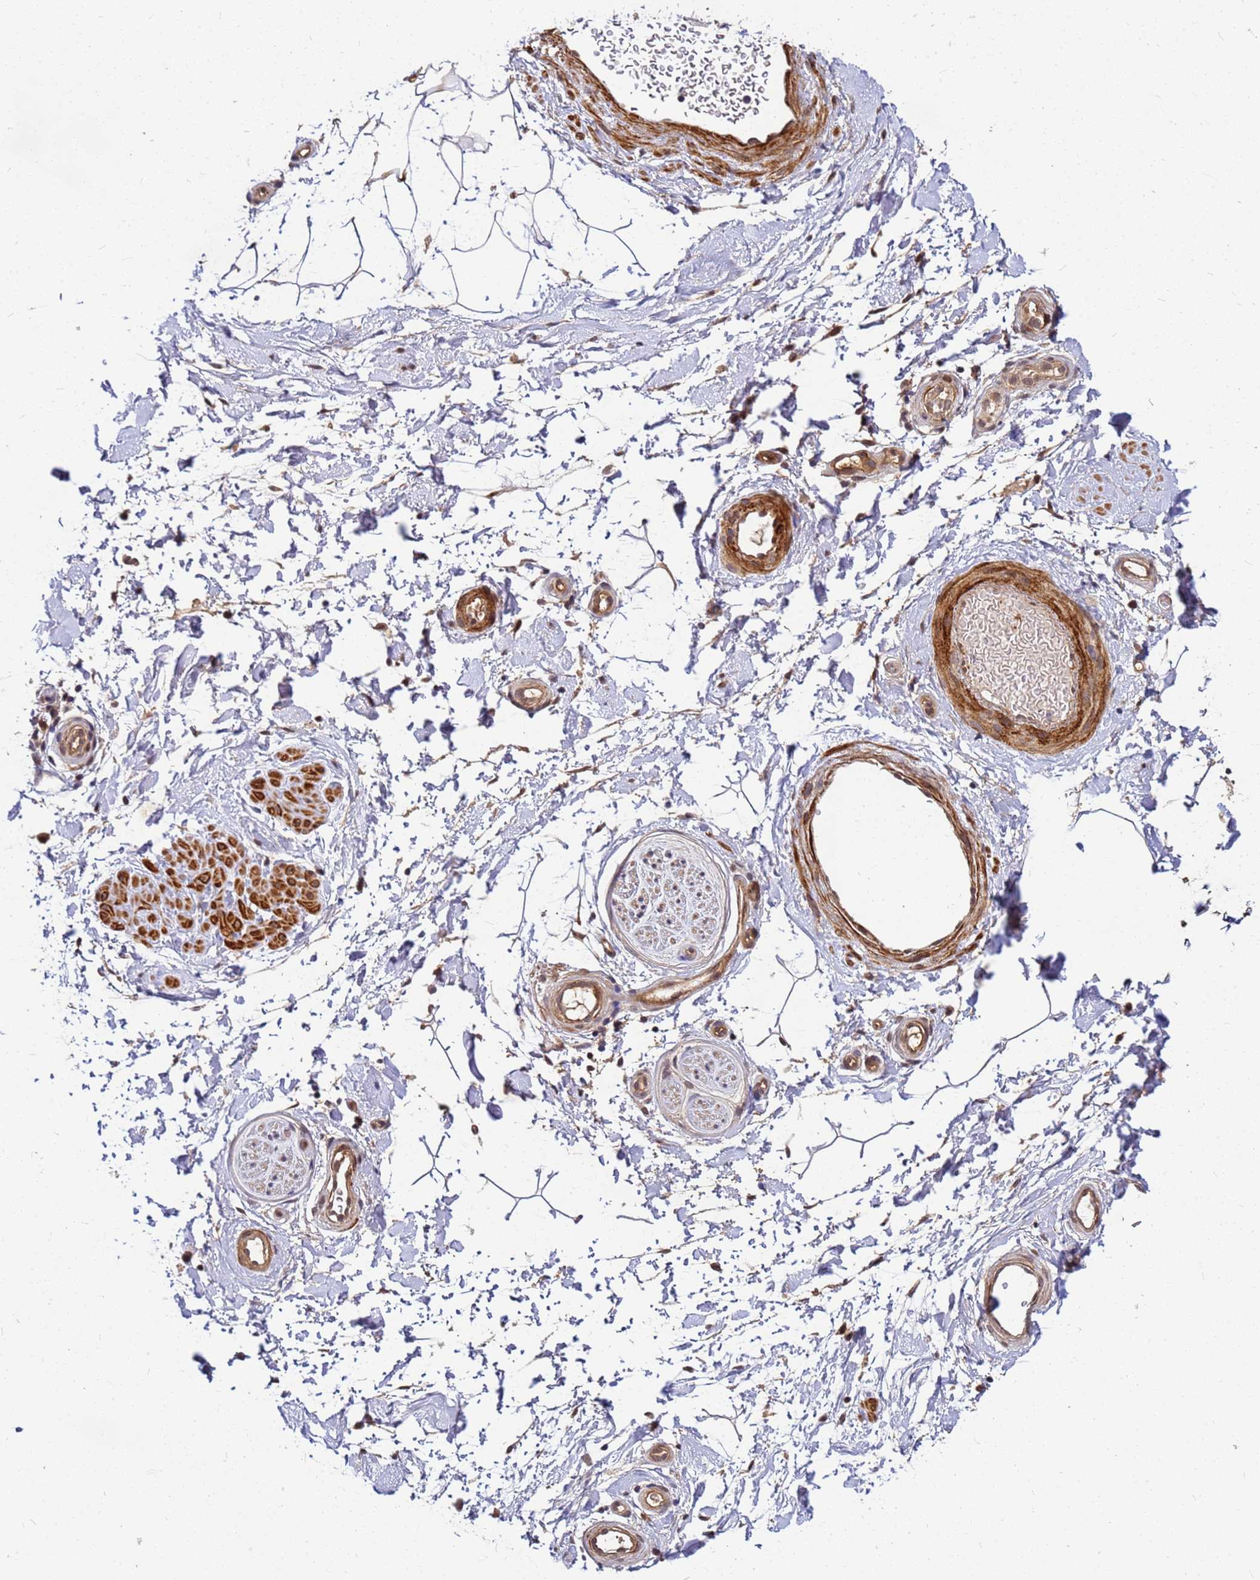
{"staining": {"intensity": "negative", "quantity": "none", "location": "none"}, "tissue": "adipose tissue", "cell_type": "Adipocytes", "image_type": "normal", "snomed": [{"axis": "morphology", "description": "Normal tissue, NOS"}, {"axis": "topography", "description": "Soft tissue"}, {"axis": "topography", "description": "Adipose tissue"}, {"axis": "topography", "description": "Vascular tissue"}, {"axis": "topography", "description": "Peripheral nerve tissue"}], "caption": "Micrograph shows no protein positivity in adipocytes of unremarkable adipose tissue. (DAB immunohistochemistry (IHC) visualized using brightfield microscopy, high magnification).", "gene": "DUS4L", "patient": {"sex": "male", "age": 74}}